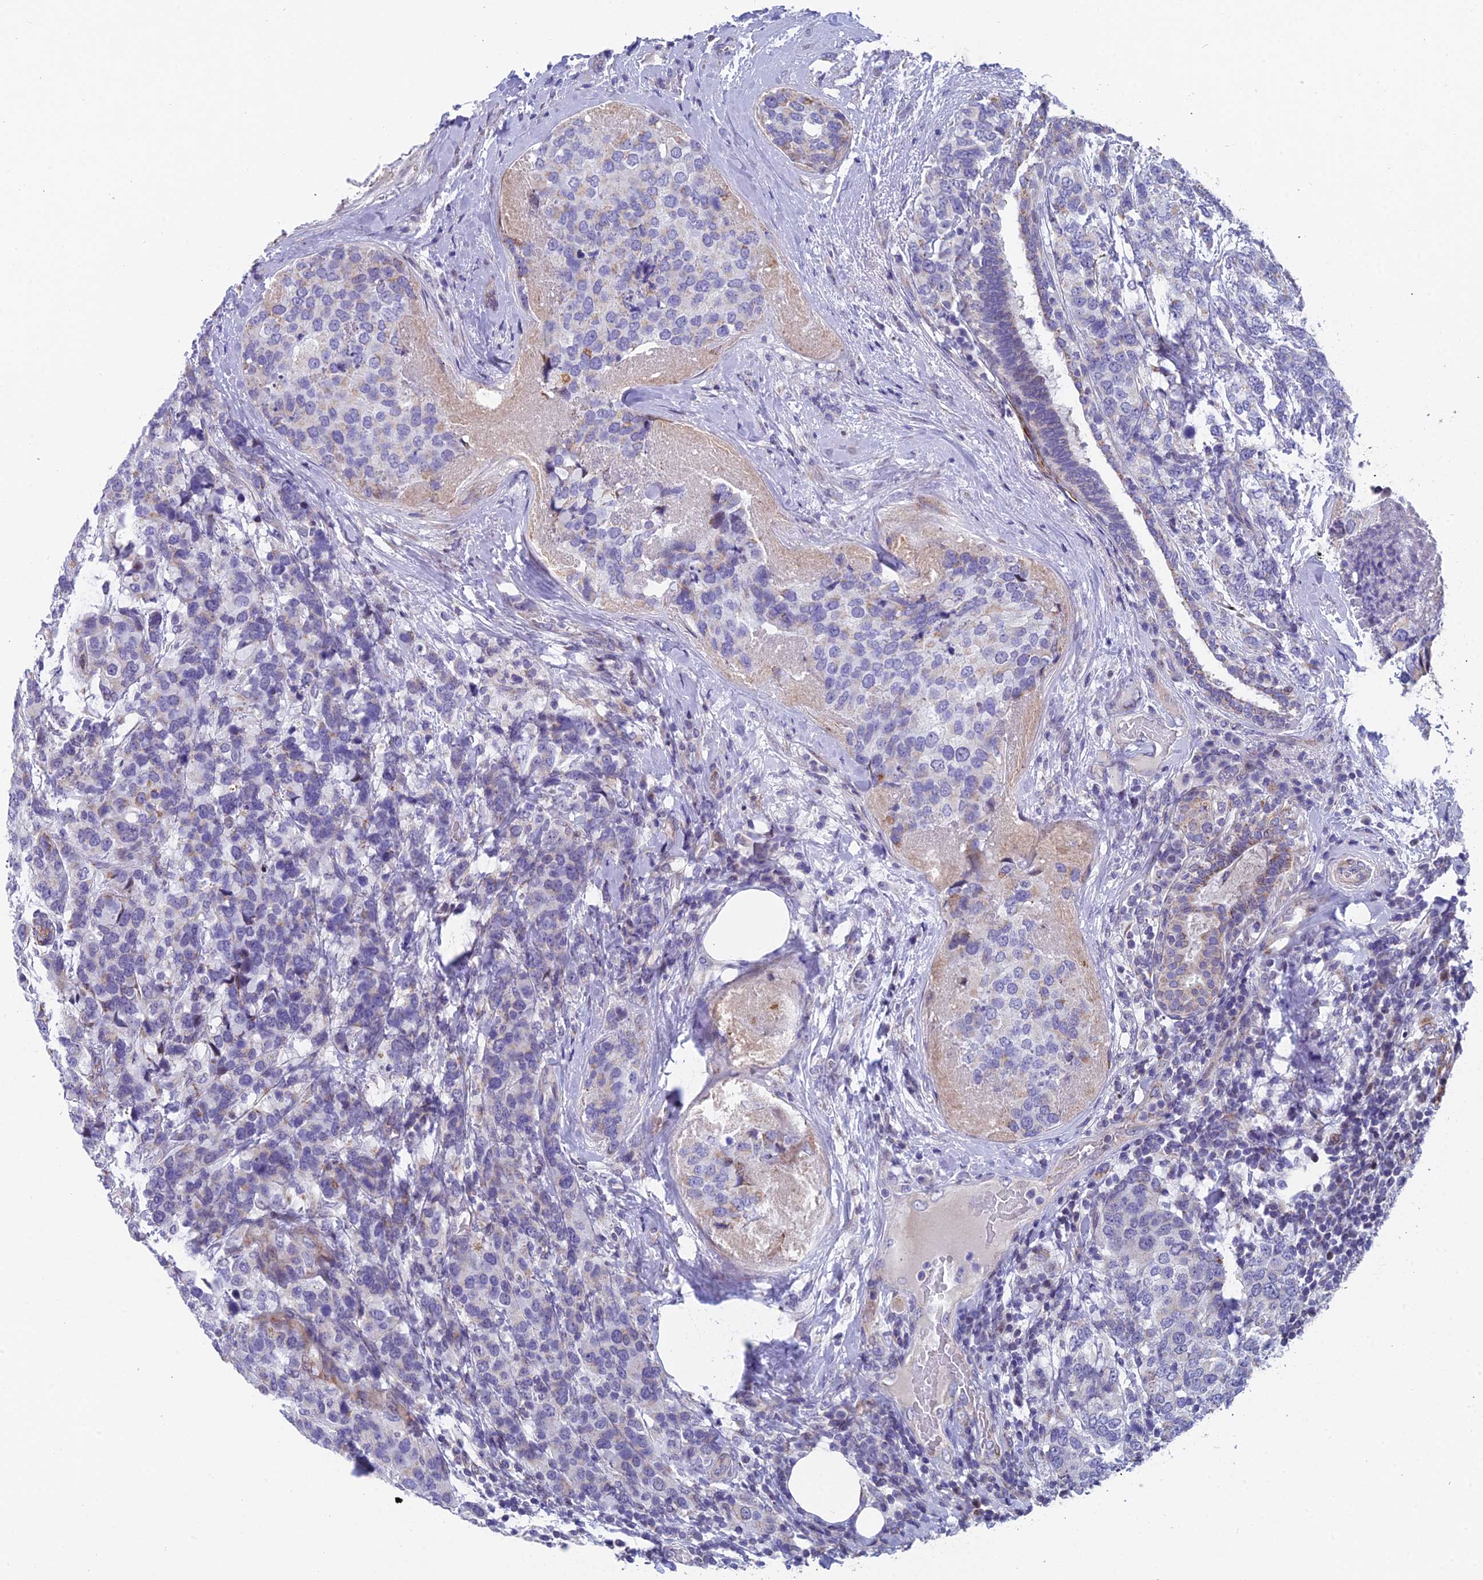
{"staining": {"intensity": "negative", "quantity": "none", "location": "none"}, "tissue": "breast cancer", "cell_type": "Tumor cells", "image_type": "cancer", "snomed": [{"axis": "morphology", "description": "Lobular carcinoma"}, {"axis": "topography", "description": "Breast"}], "caption": "Immunohistochemistry (IHC) of human breast cancer (lobular carcinoma) reveals no staining in tumor cells.", "gene": "XKR9", "patient": {"sex": "female", "age": 59}}